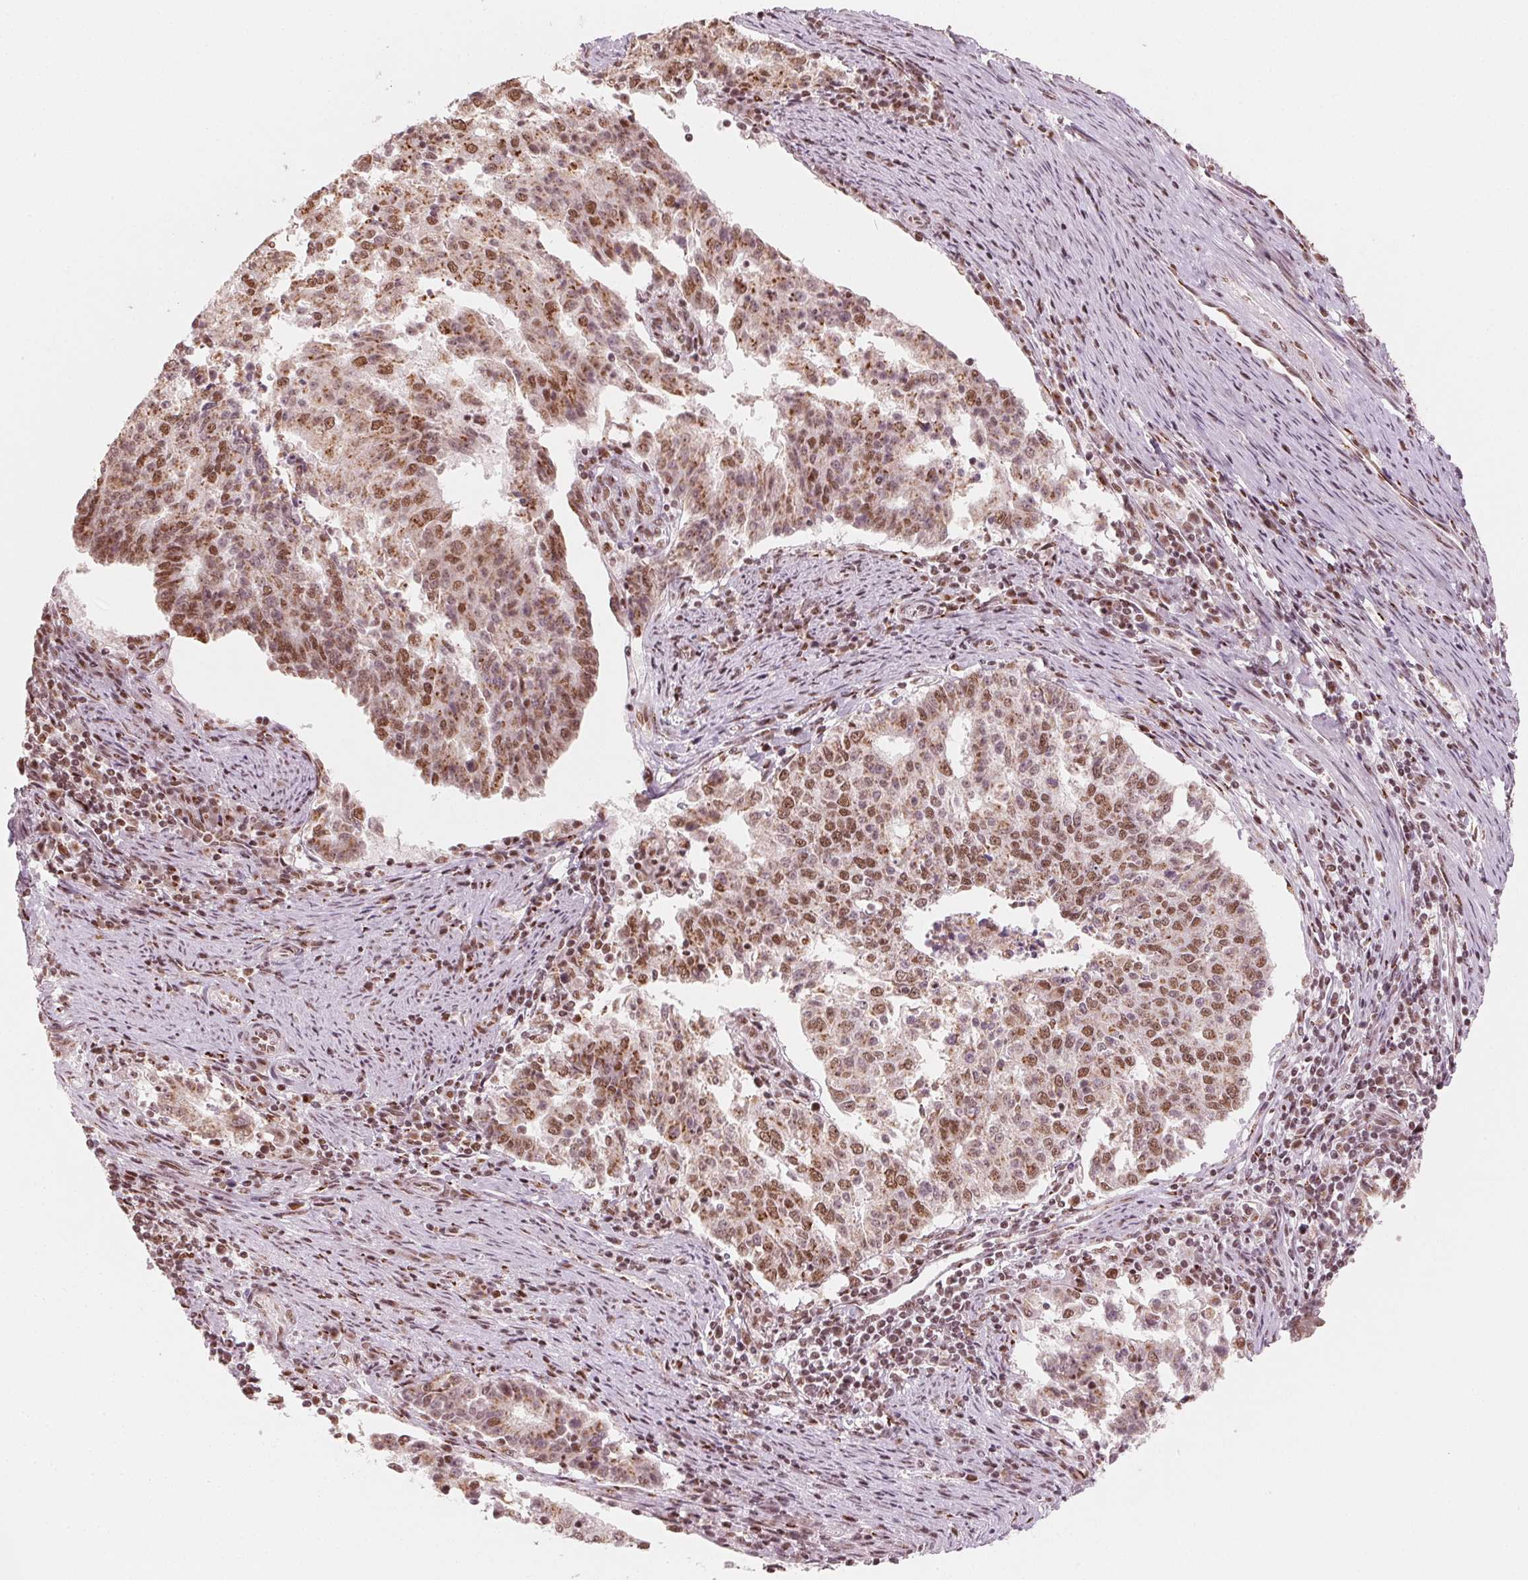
{"staining": {"intensity": "moderate", "quantity": ">75%", "location": "cytoplasmic/membranous,nuclear"}, "tissue": "endometrial cancer", "cell_type": "Tumor cells", "image_type": "cancer", "snomed": [{"axis": "morphology", "description": "Adenocarcinoma, NOS"}, {"axis": "topography", "description": "Endometrium"}], "caption": "A brown stain shows moderate cytoplasmic/membranous and nuclear expression of a protein in endometrial adenocarcinoma tumor cells. (Brightfield microscopy of DAB IHC at high magnification).", "gene": "TOPORS", "patient": {"sex": "female", "age": 82}}